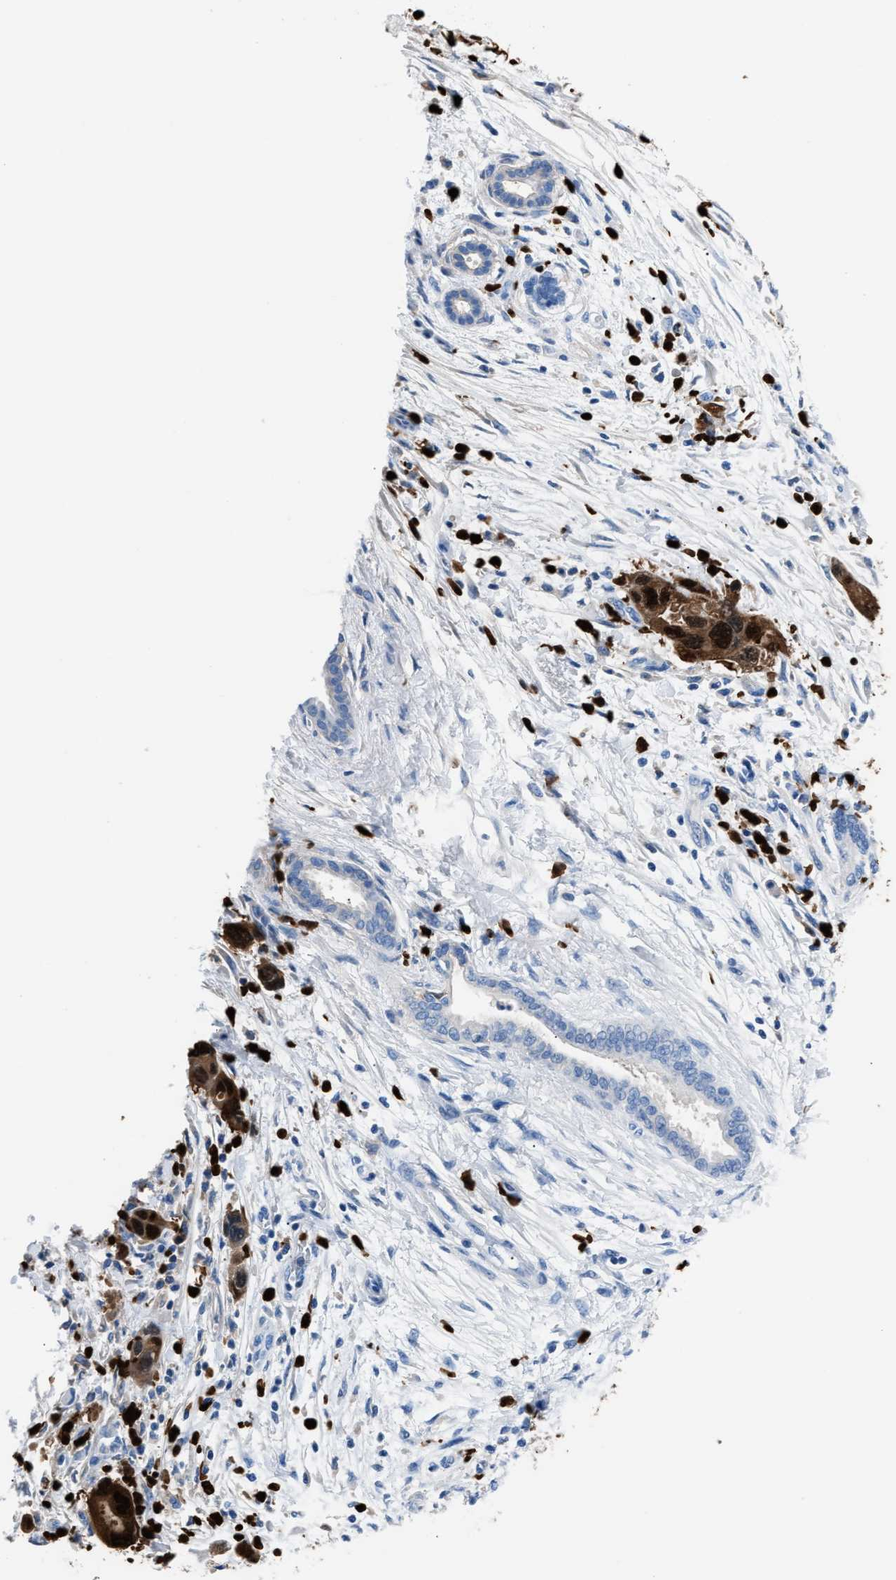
{"staining": {"intensity": "strong", "quantity": ">75%", "location": "cytoplasmic/membranous,nuclear"}, "tissue": "pancreatic cancer", "cell_type": "Tumor cells", "image_type": "cancer", "snomed": [{"axis": "morphology", "description": "Normal tissue, NOS"}, {"axis": "morphology", "description": "Adenocarcinoma, NOS"}, {"axis": "topography", "description": "Pancreas"}], "caption": "Protein expression analysis of pancreatic cancer reveals strong cytoplasmic/membranous and nuclear positivity in about >75% of tumor cells. The staining was performed using DAB (3,3'-diaminobenzidine) to visualize the protein expression in brown, while the nuclei were stained in blue with hematoxylin (Magnification: 20x).", "gene": "S100P", "patient": {"sex": "female", "age": 71}}